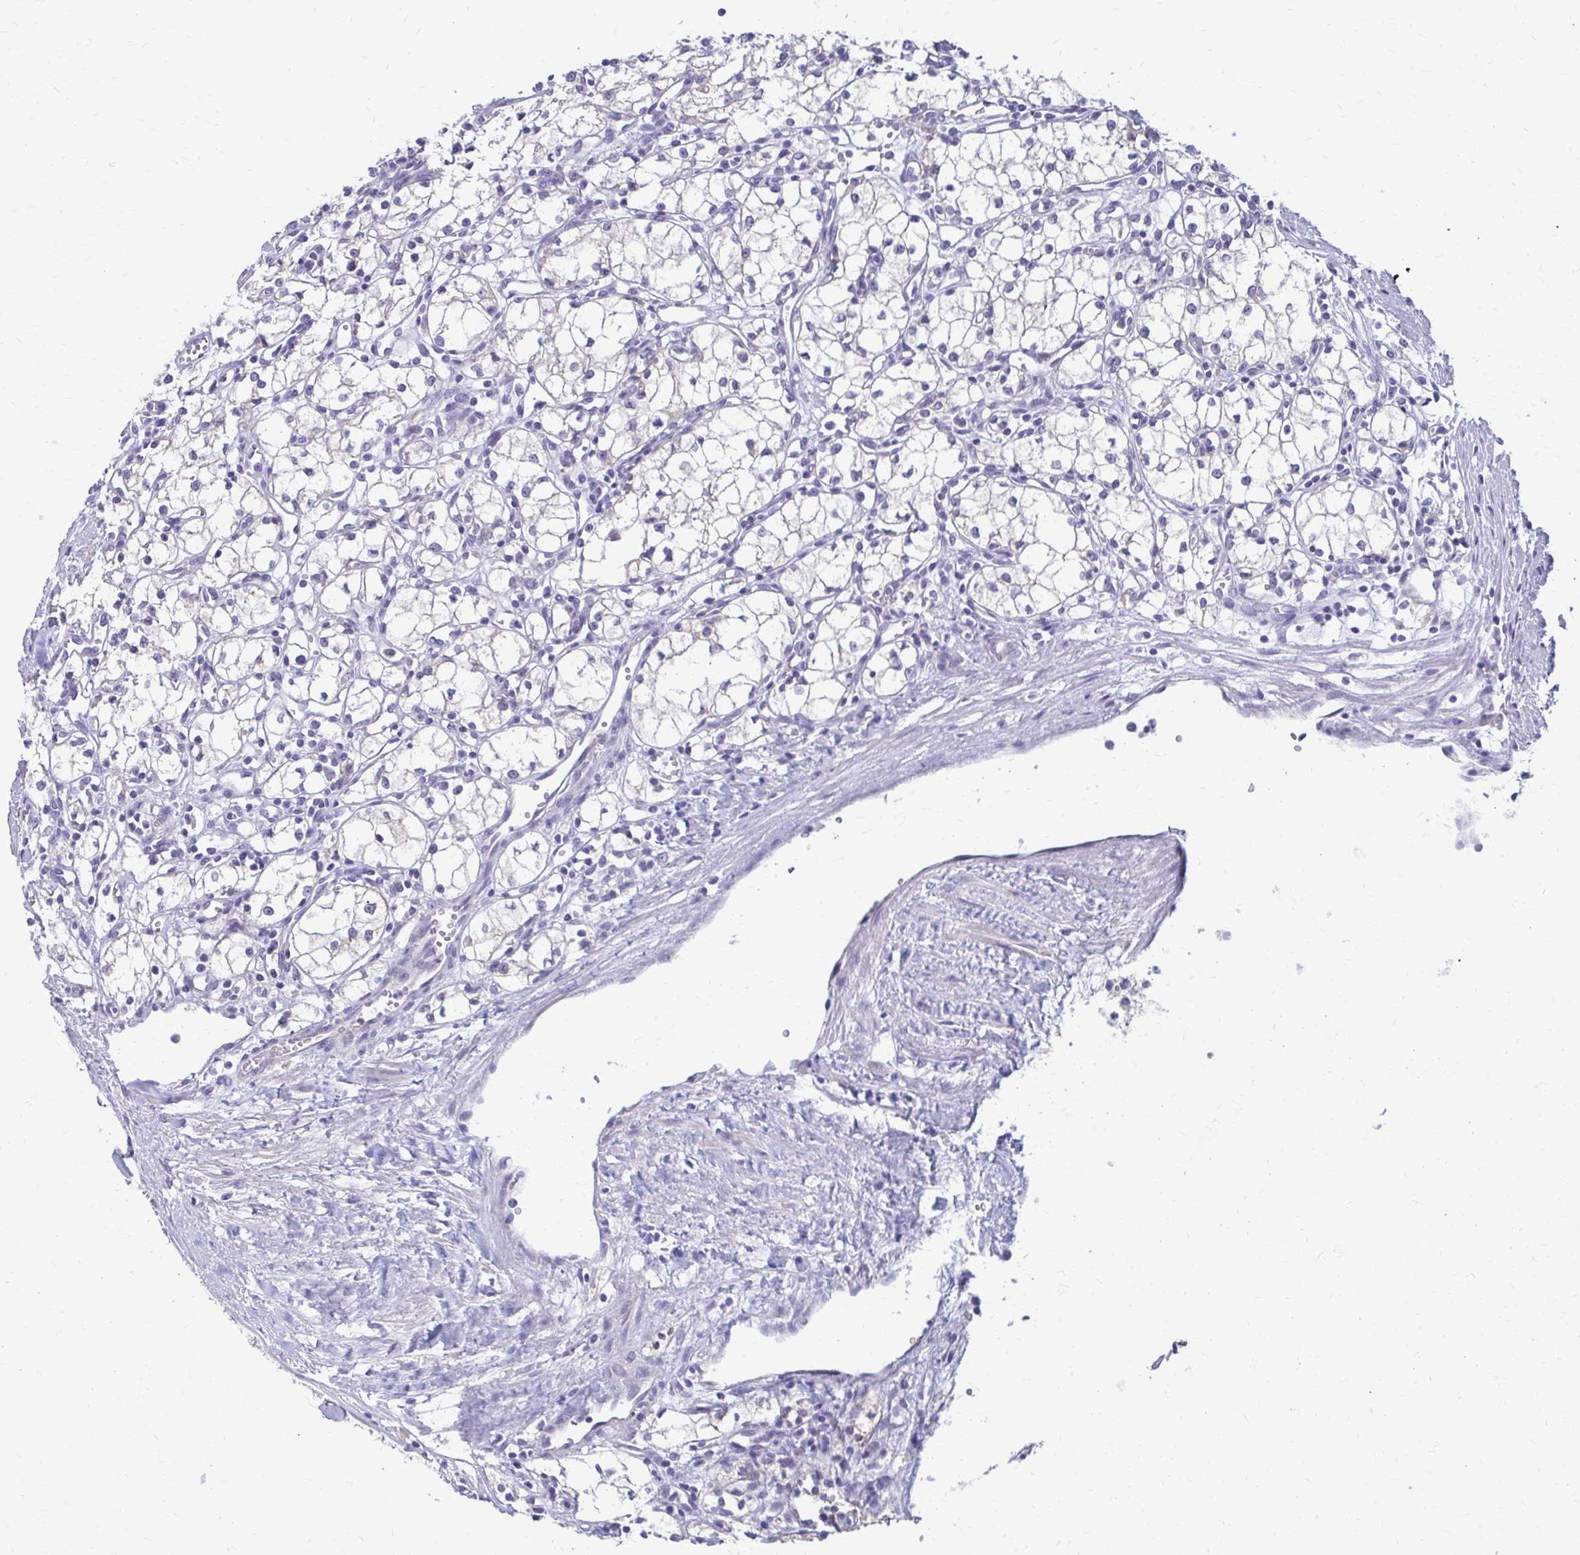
{"staining": {"intensity": "negative", "quantity": "none", "location": "none"}, "tissue": "renal cancer", "cell_type": "Tumor cells", "image_type": "cancer", "snomed": [{"axis": "morphology", "description": "Adenocarcinoma, NOS"}, {"axis": "topography", "description": "Kidney"}], "caption": "A high-resolution photomicrograph shows IHC staining of renal cancer, which reveals no significant expression in tumor cells. (Stains: DAB immunohistochemistry with hematoxylin counter stain, Microscopy: brightfield microscopy at high magnification).", "gene": "SAMD13", "patient": {"sex": "male", "age": 59}}